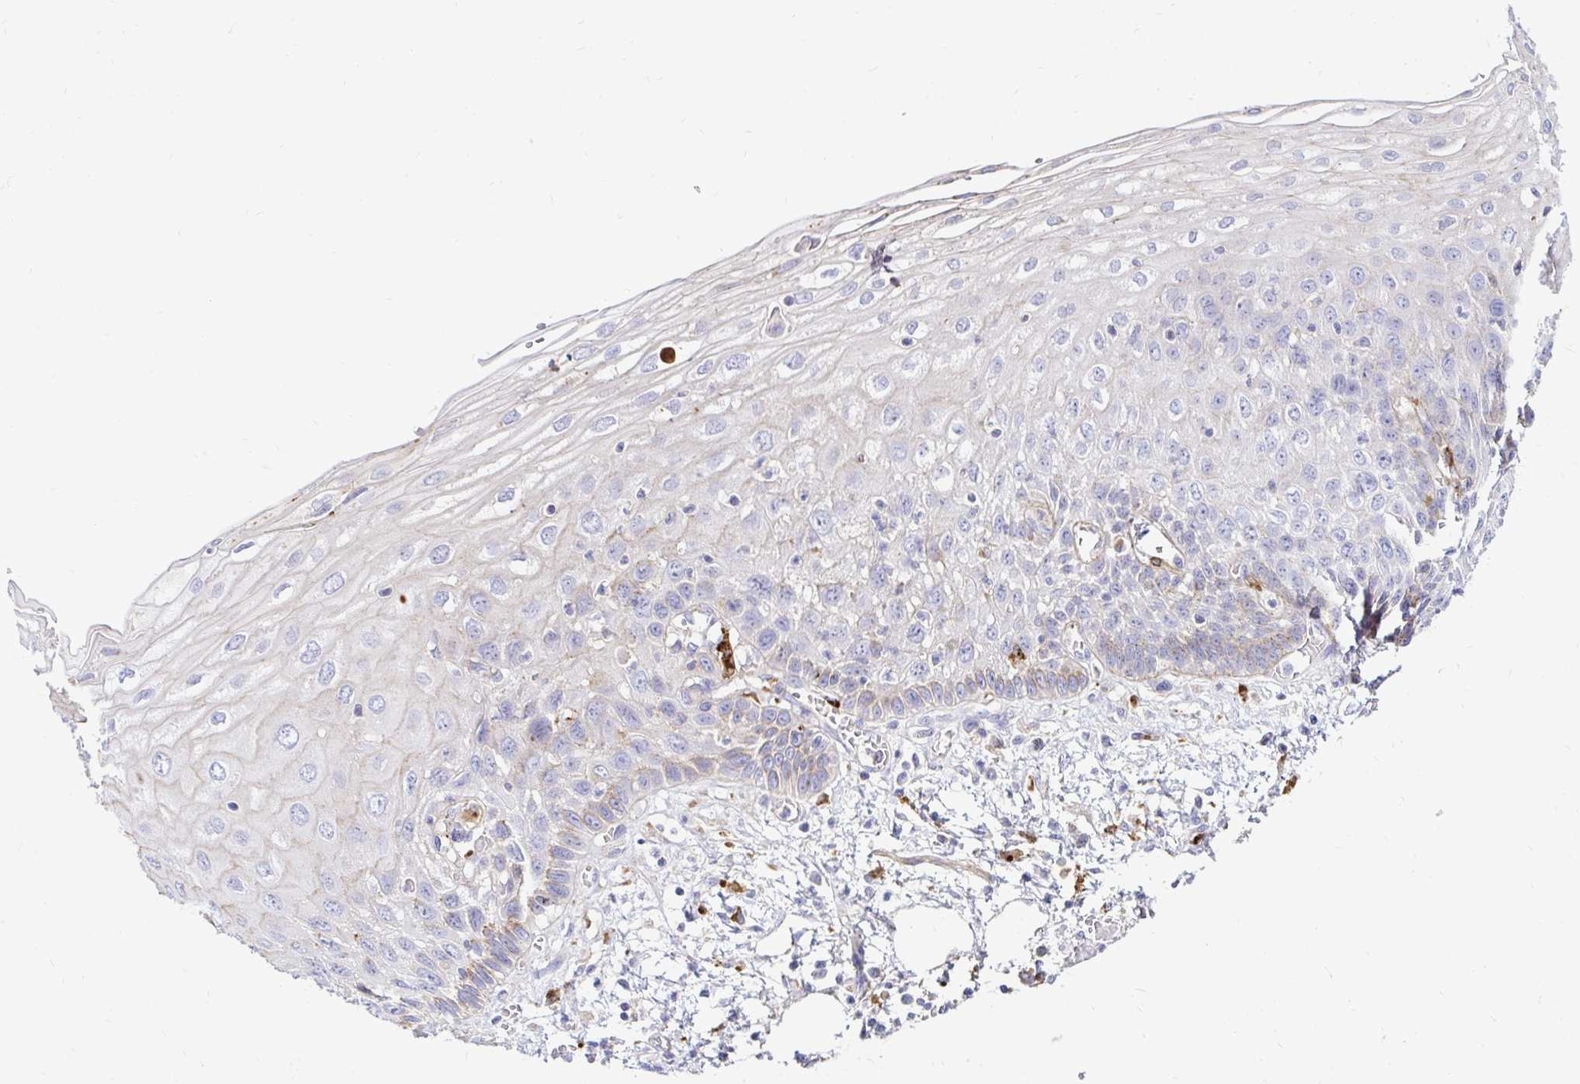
{"staining": {"intensity": "weak", "quantity": "<25%", "location": "cytoplasmic/membranous"}, "tissue": "esophagus", "cell_type": "Squamous epithelial cells", "image_type": "normal", "snomed": [{"axis": "morphology", "description": "Normal tissue, NOS"}, {"axis": "morphology", "description": "Adenocarcinoma, NOS"}, {"axis": "topography", "description": "Esophagus"}], "caption": "An IHC histopathology image of unremarkable esophagus is shown. There is no staining in squamous epithelial cells of esophagus. (DAB immunohistochemistry (IHC), high magnification).", "gene": "FUCA1", "patient": {"sex": "male", "age": 81}}